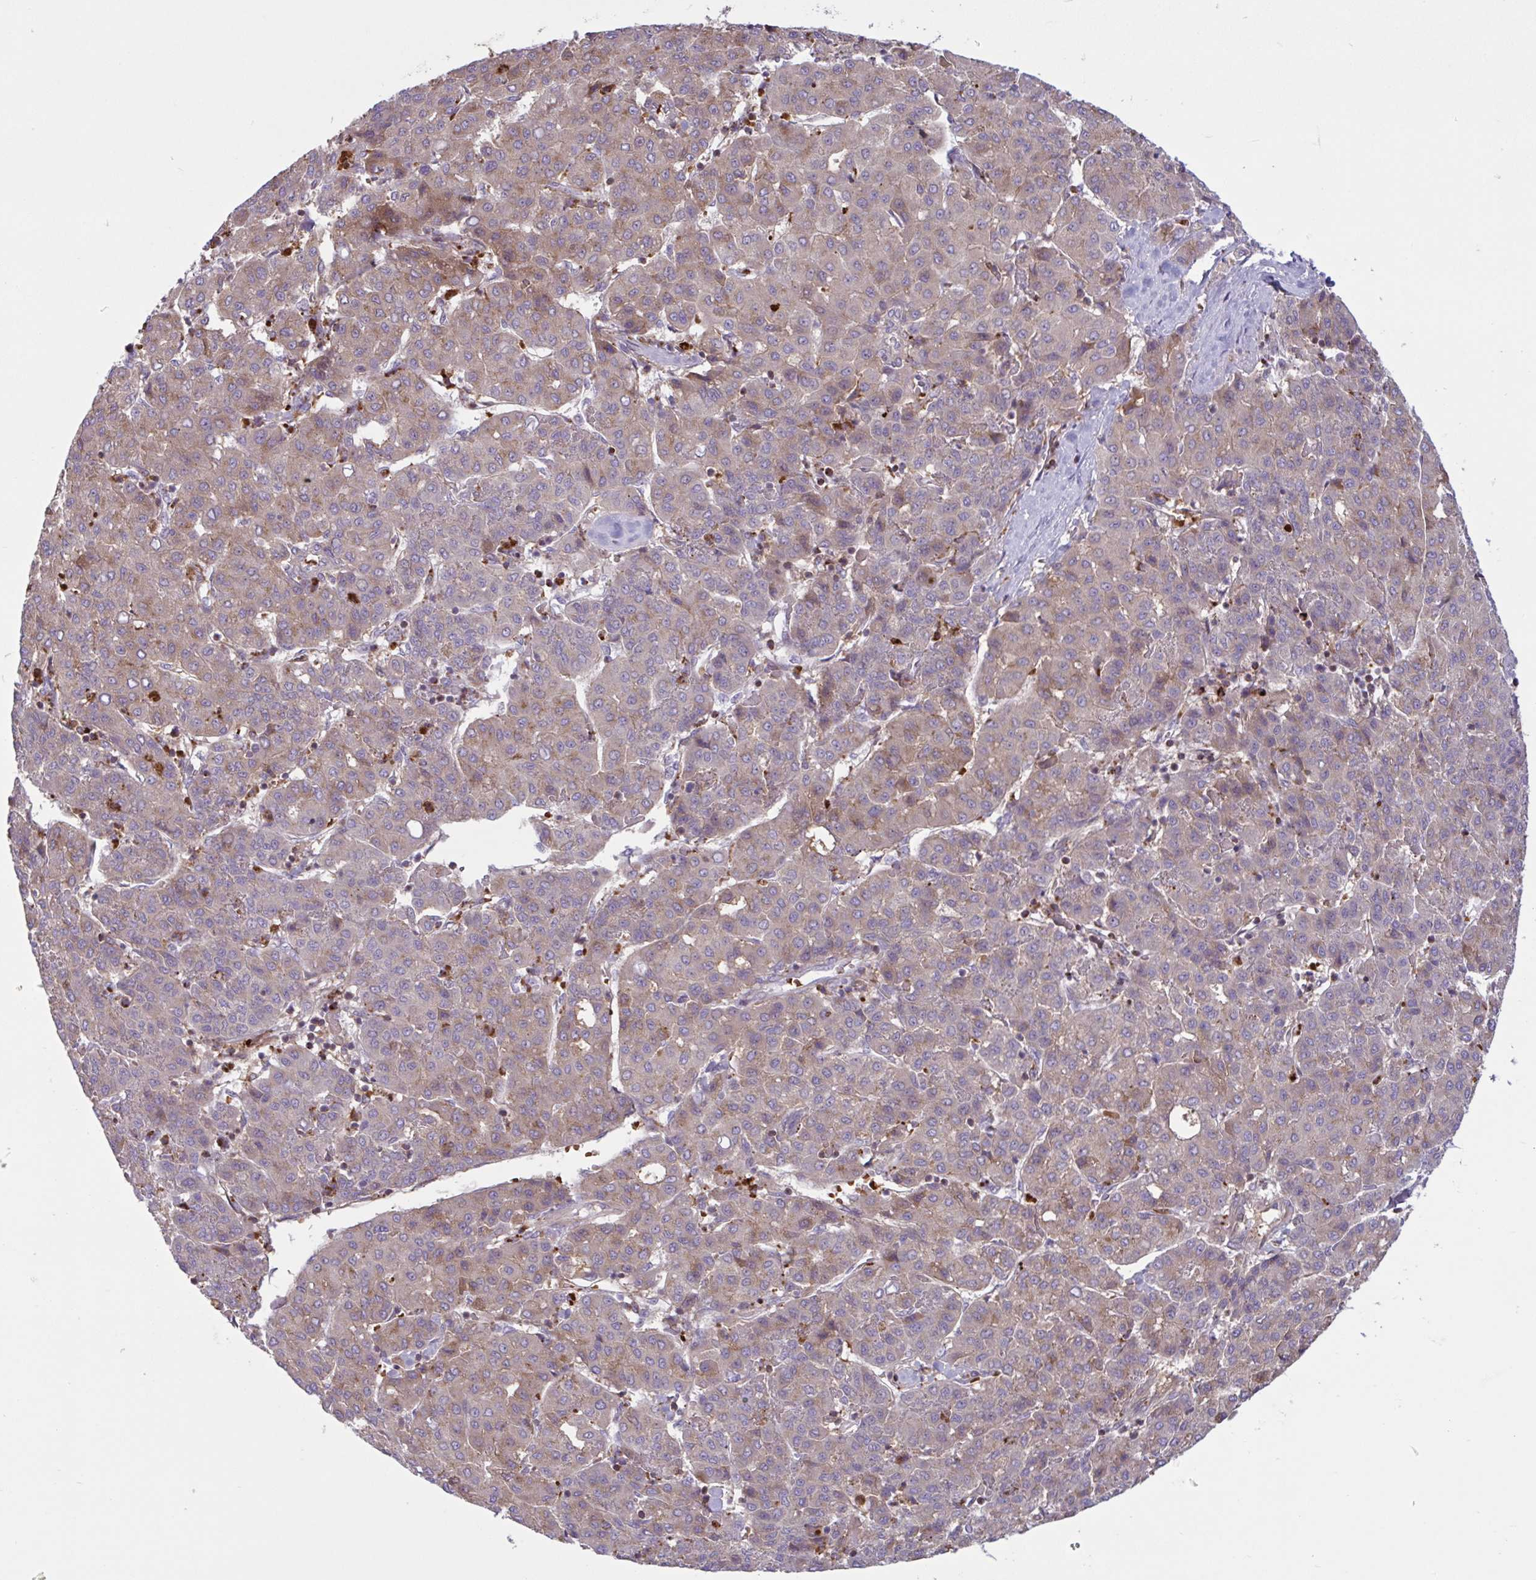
{"staining": {"intensity": "weak", "quantity": ">75%", "location": "cytoplasmic/membranous"}, "tissue": "liver cancer", "cell_type": "Tumor cells", "image_type": "cancer", "snomed": [{"axis": "morphology", "description": "Carcinoma, Hepatocellular, NOS"}, {"axis": "topography", "description": "Liver"}], "caption": "Immunohistochemical staining of human liver hepatocellular carcinoma exhibits weak cytoplasmic/membranous protein expression in about >75% of tumor cells. Immunohistochemistry stains the protein in brown and the nuclei are stained blue.", "gene": "IL1R1", "patient": {"sex": "male", "age": 65}}